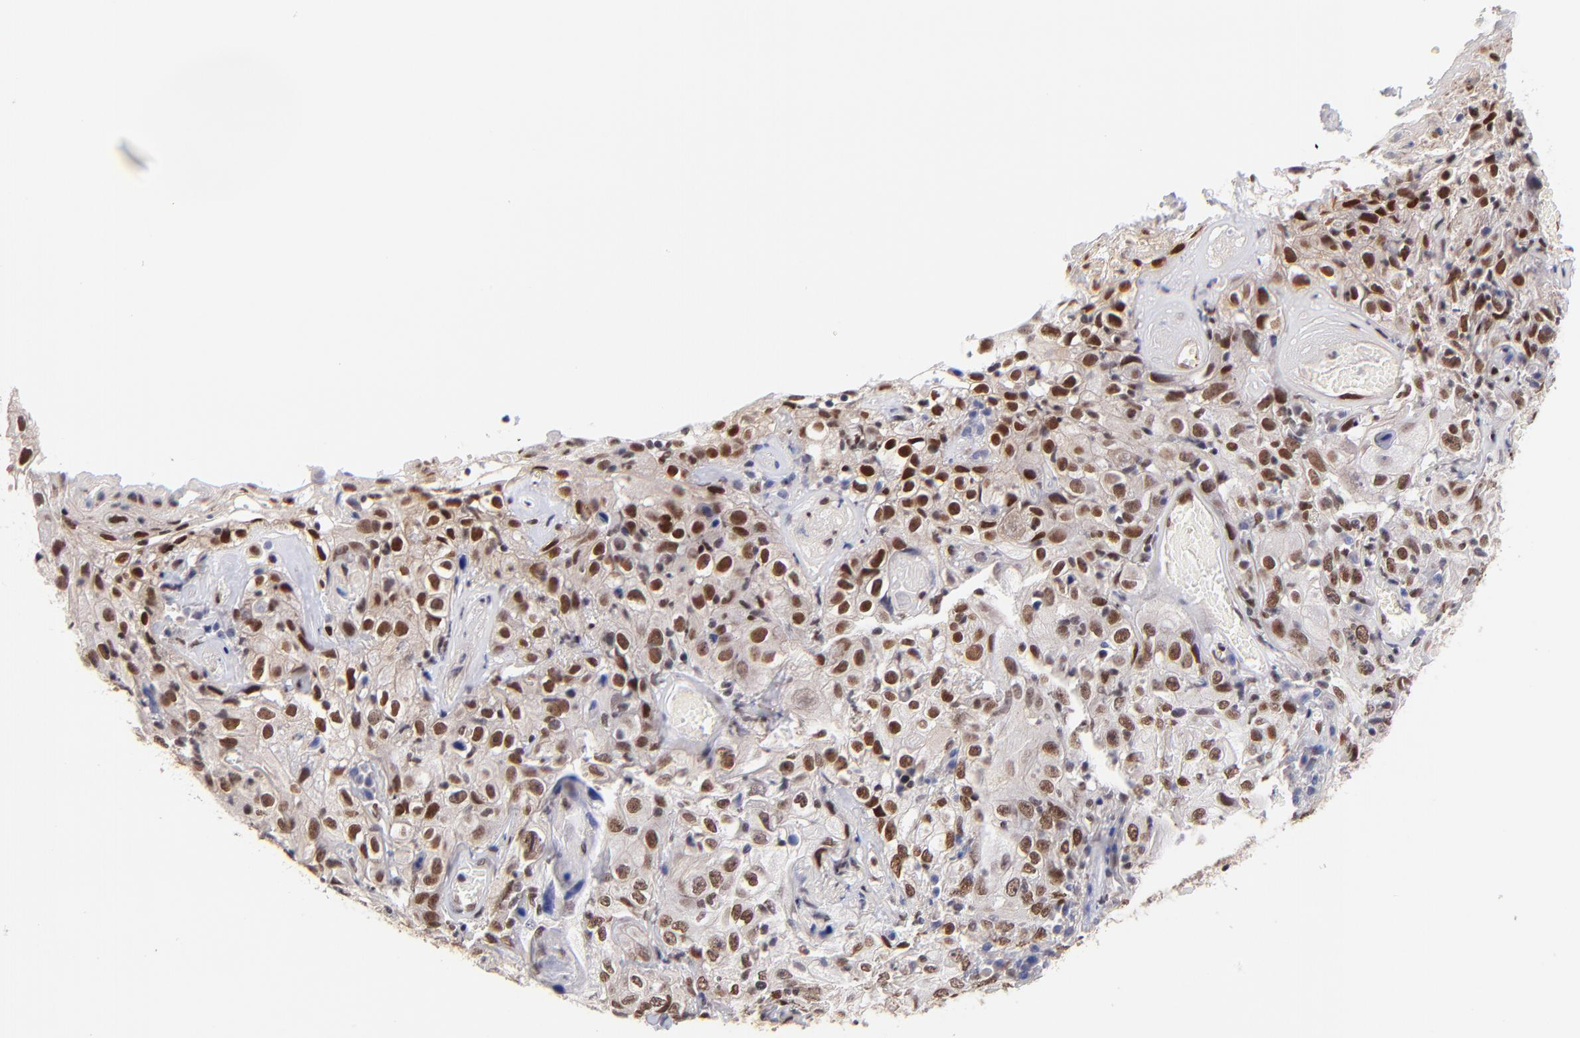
{"staining": {"intensity": "strong", "quantity": ">75%", "location": "nuclear"}, "tissue": "skin cancer", "cell_type": "Tumor cells", "image_type": "cancer", "snomed": [{"axis": "morphology", "description": "Squamous cell carcinoma, NOS"}, {"axis": "topography", "description": "Skin"}], "caption": "A high amount of strong nuclear expression is seen in about >75% of tumor cells in skin cancer tissue. (IHC, brightfield microscopy, high magnification).", "gene": "MIDEAS", "patient": {"sex": "male", "age": 65}}